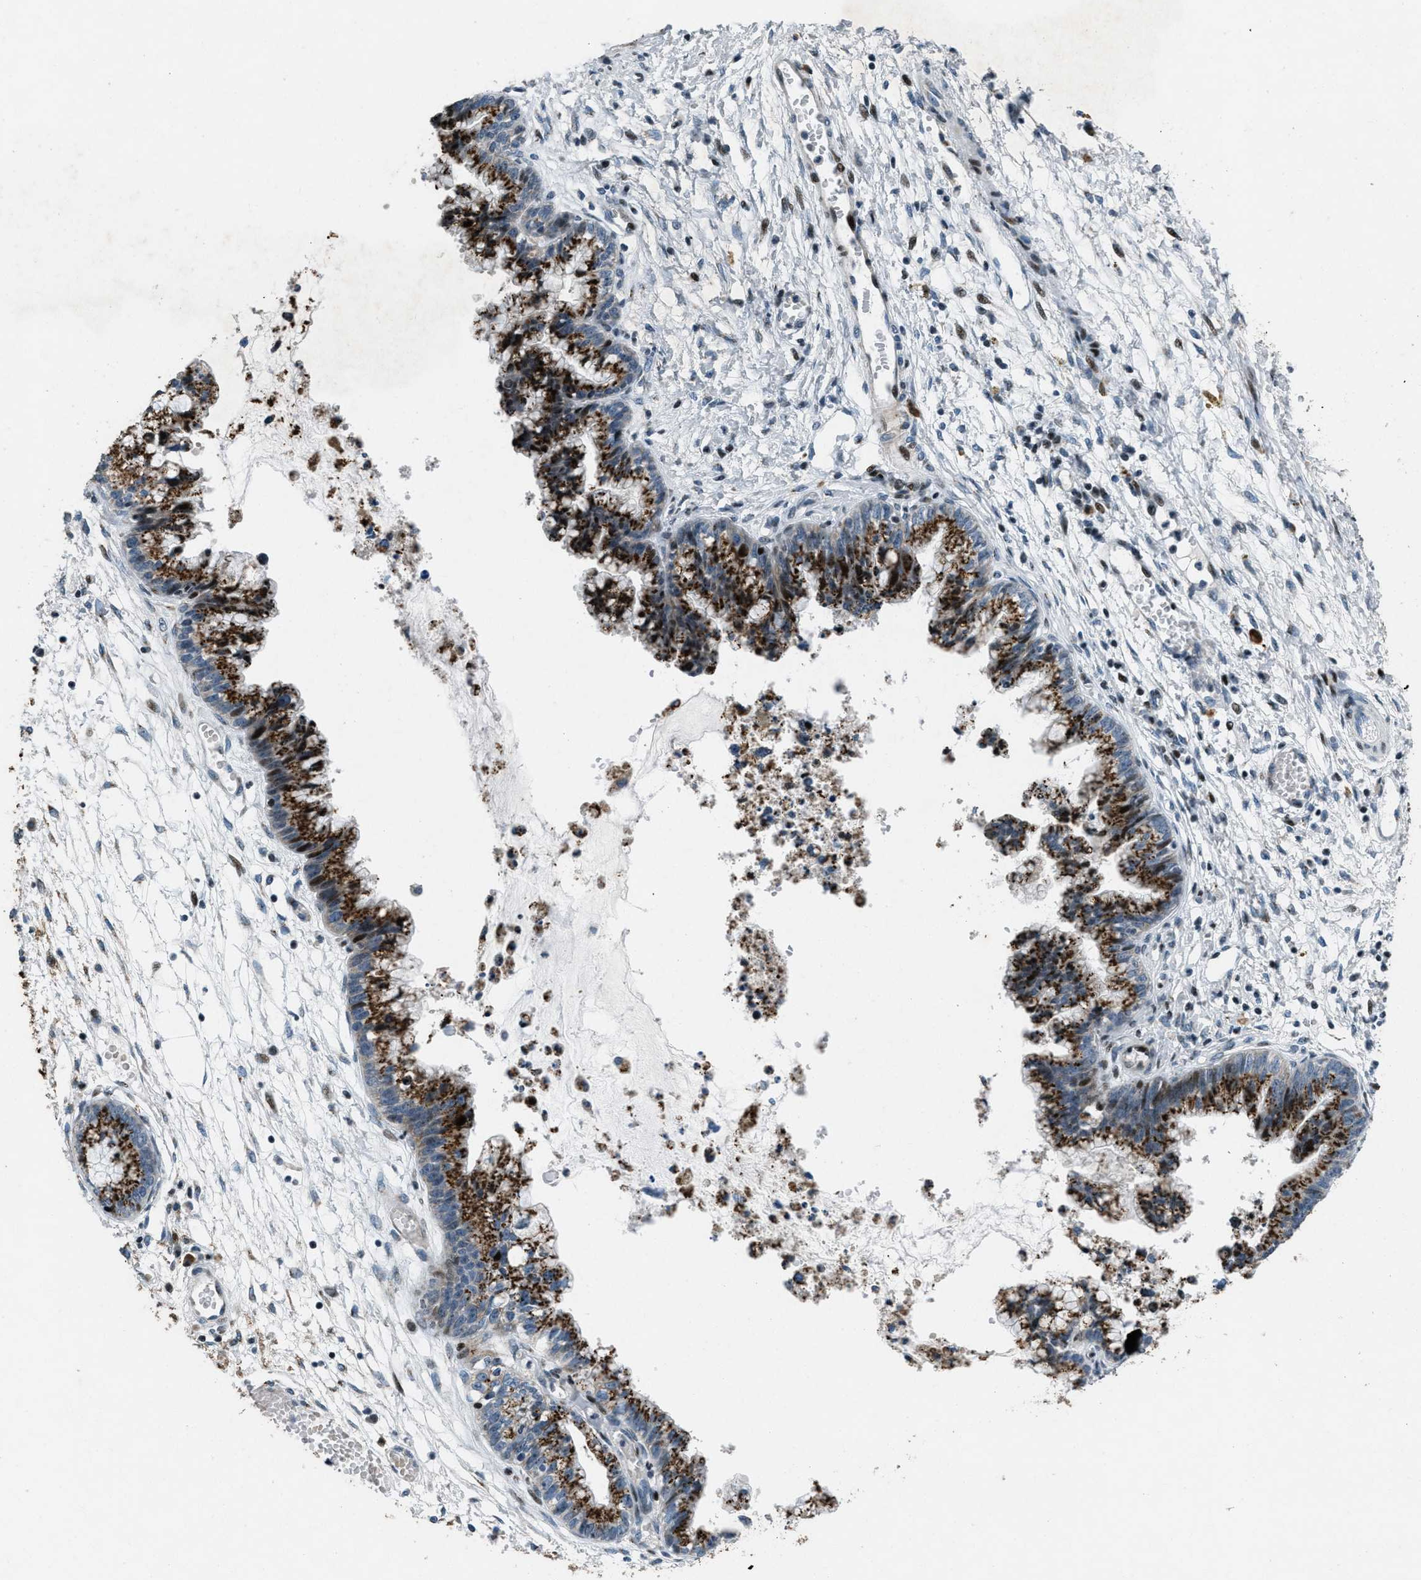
{"staining": {"intensity": "strong", "quantity": ">75%", "location": "cytoplasmic/membranous"}, "tissue": "cervical cancer", "cell_type": "Tumor cells", "image_type": "cancer", "snomed": [{"axis": "morphology", "description": "Adenocarcinoma, NOS"}, {"axis": "topography", "description": "Cervix"}], "caption": "Immunohistochemistry (IHC) image of human adenocarcinoma (cervical) stained for a protein (brown), which demonstrates high levels of strong cytoplasmic/membranous positivity in approximately >75% of tumor cells.", "gene": "GPC6", "patient": {"sex": "female", "age": 44}}